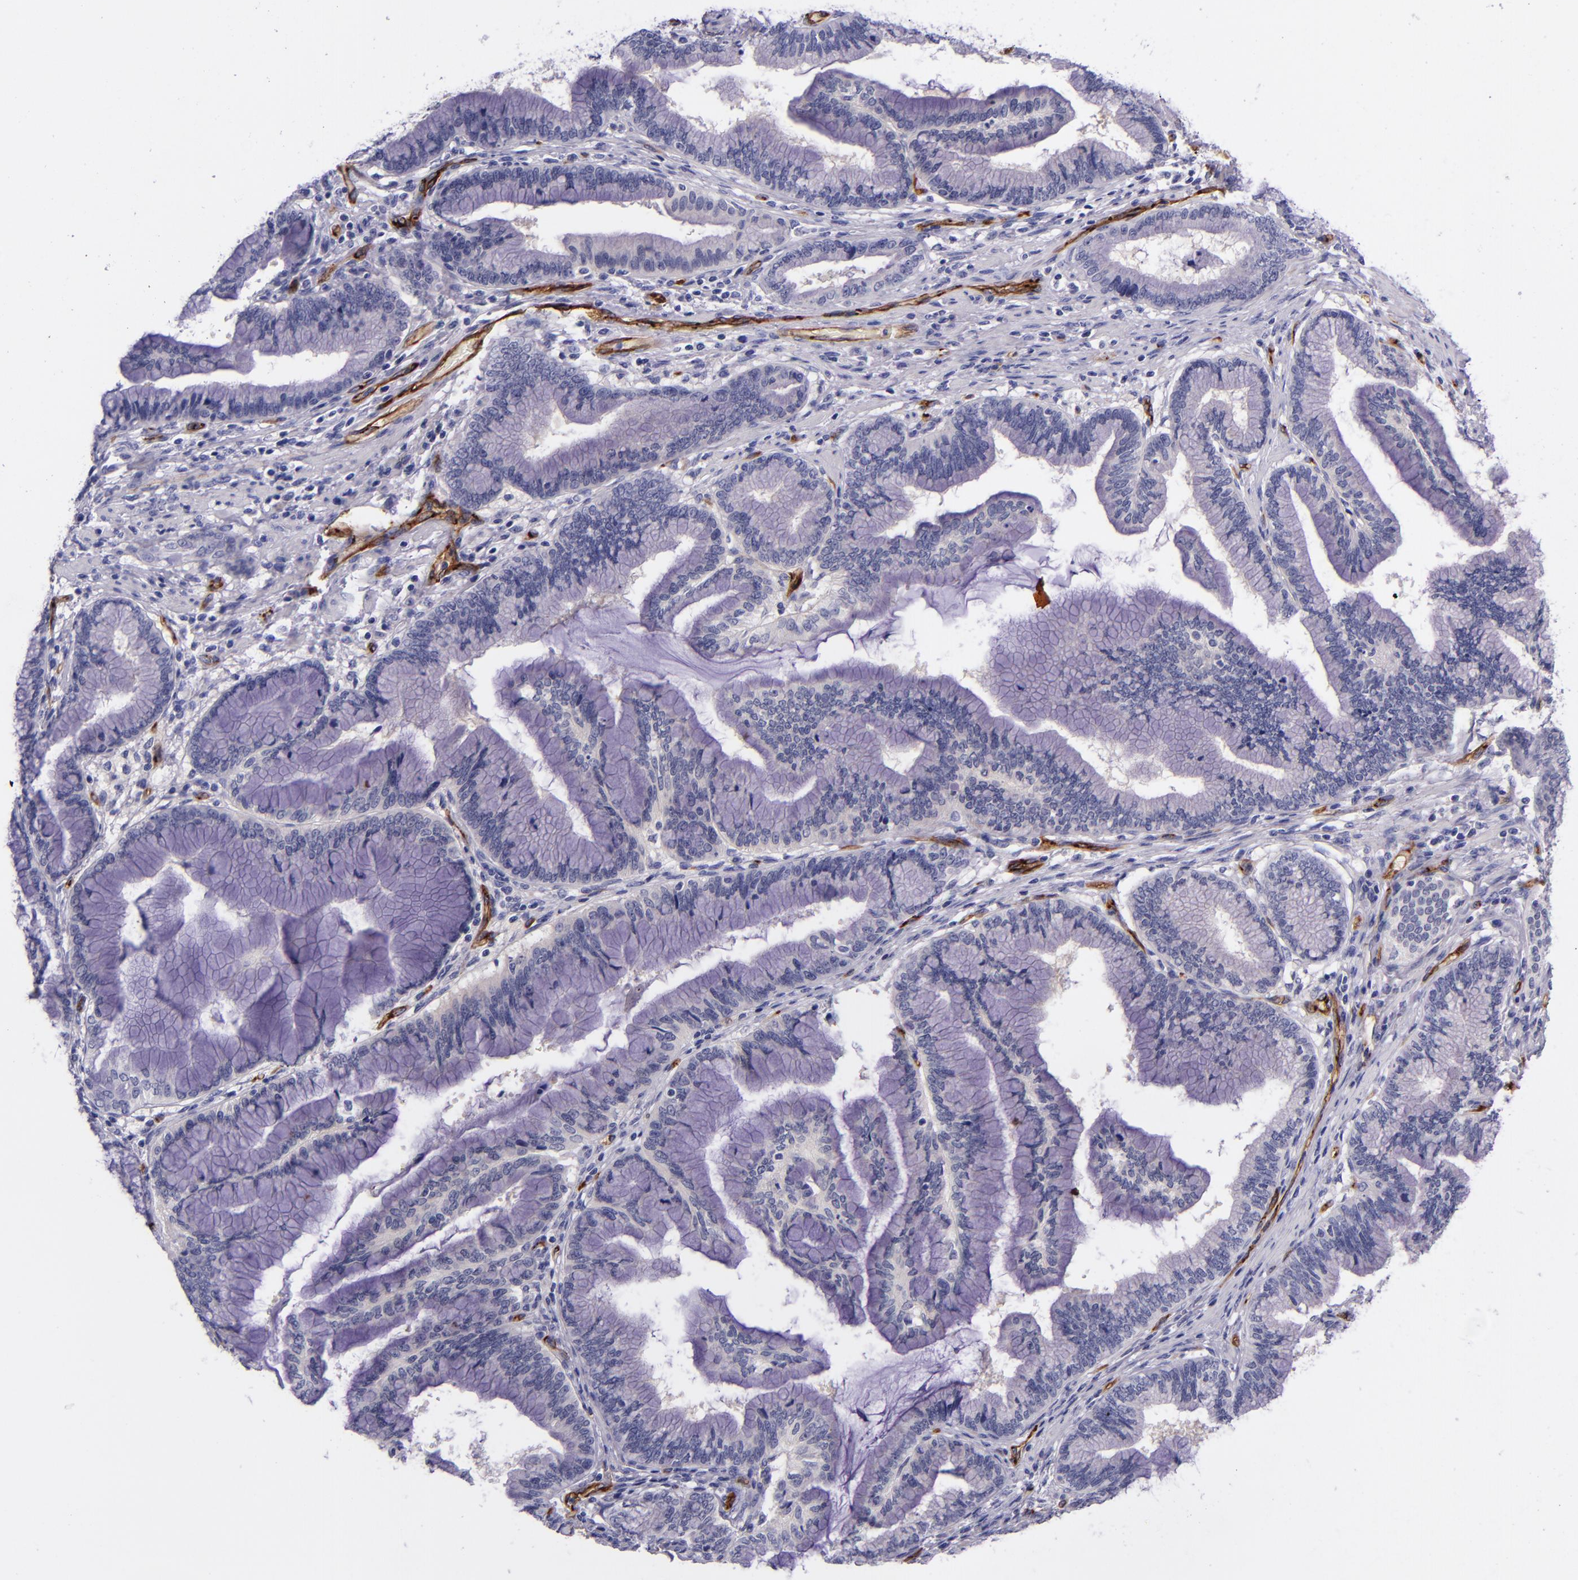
{"staining": {"intensity": "negative", "quantity": "none", "location": "none"}, "tissue": "pancreatic cancer", "cell_type": "Tumor cells", "image_type": "cancer", "snomed": [{"axis": "morphology", "description": "Adenocarcinoma, NOS"}, {"axis": "topography", "description": "Pancreas"}], "caption": "This histopathology image is of pancreatic adenocarcinoma stained with immunohistochemistry (IHC) to label a protein in brown with the nuclei are counter-stained blue. There is no staining in tumor cells.", "gene": "NOS3", "patient": {"sex": "female", "age": 64}}